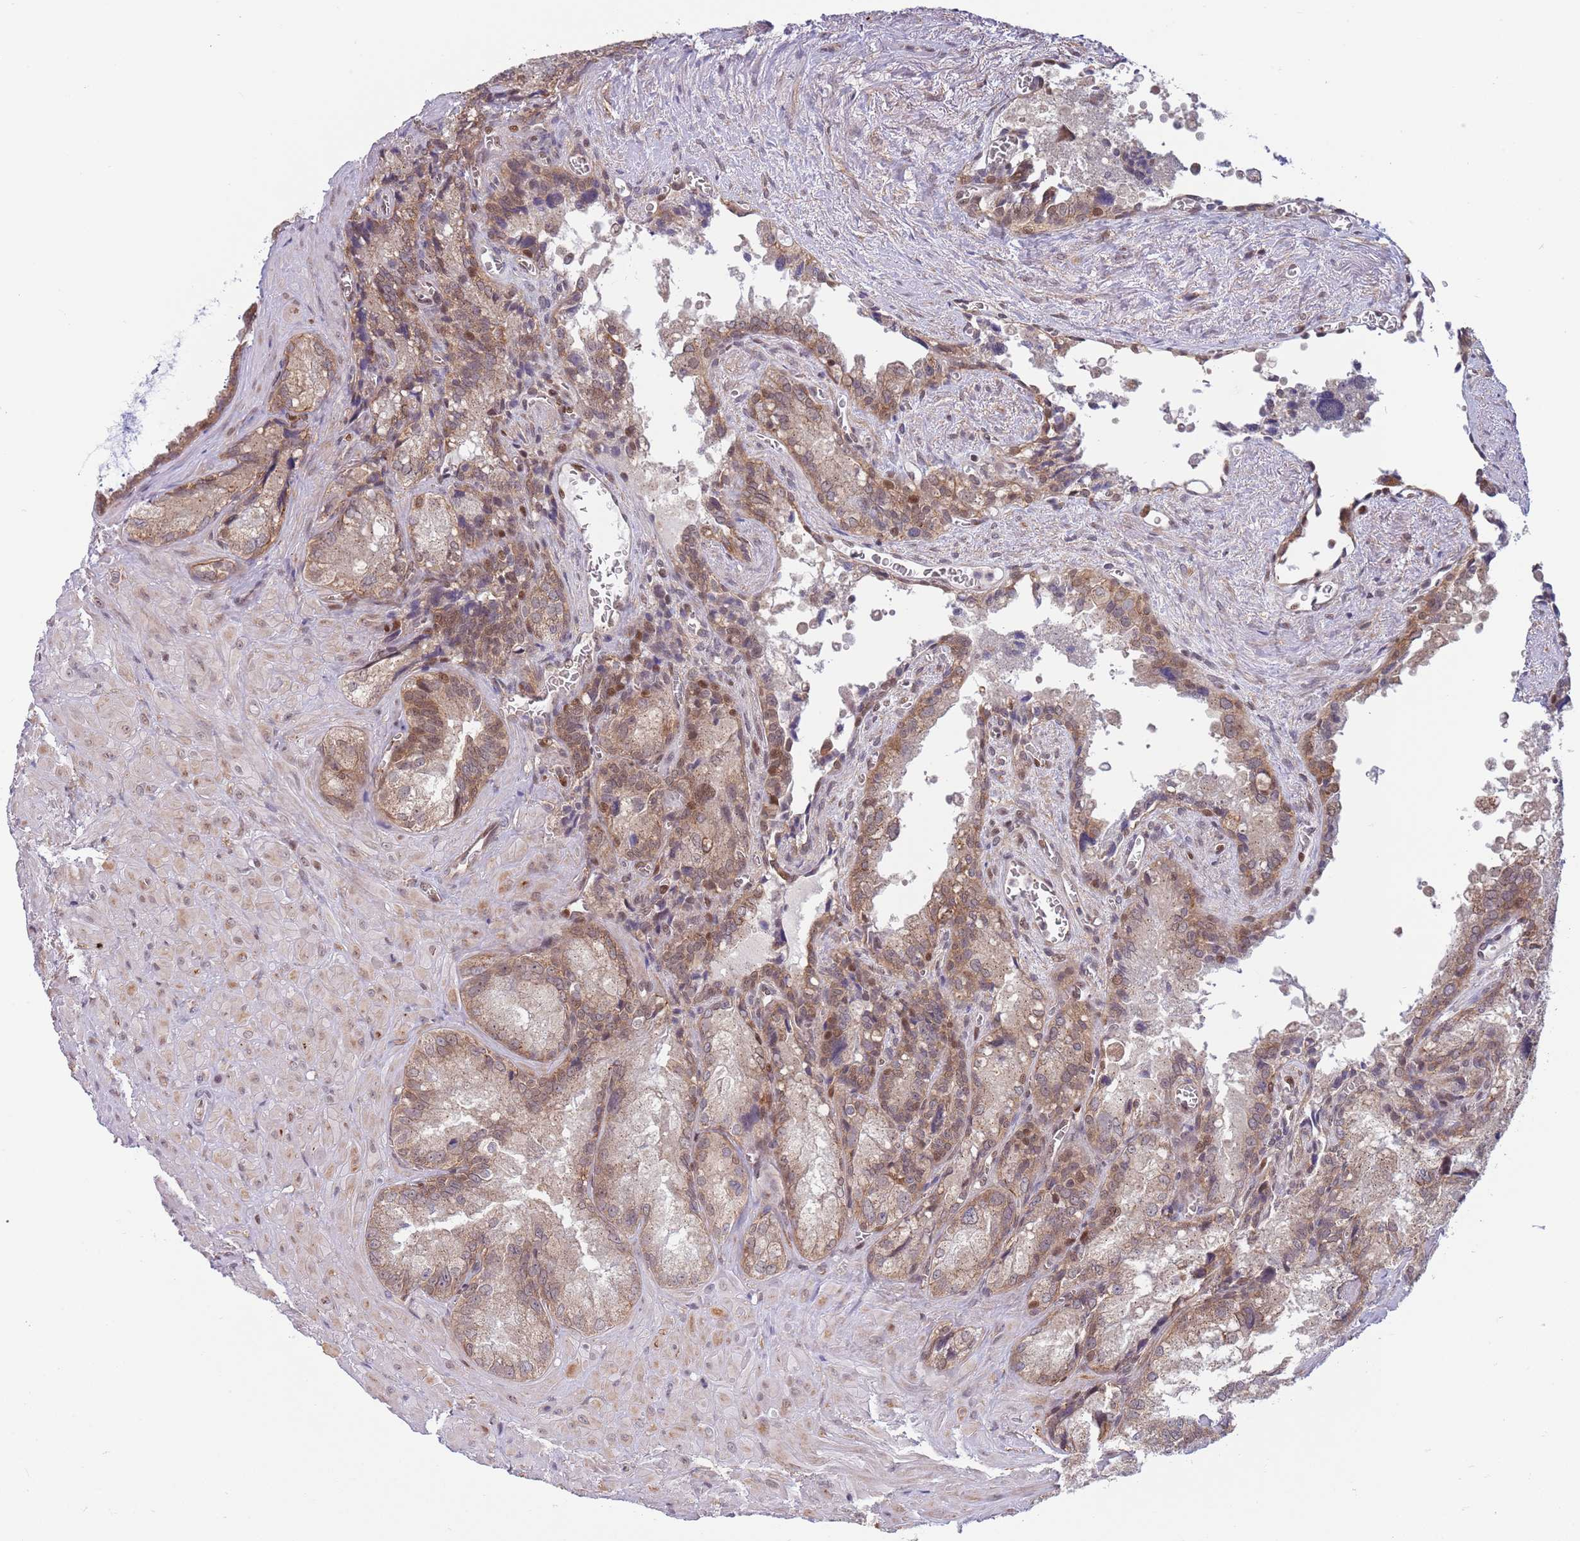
{"staining": {"intensity": "moderate", "quantity": ">75%", "location": "cytoplasmic/membranous"}, "tissue": "seminal vesicle", "cell_type": "Glandular cells", "image_type": "normal", "snomed": [{"axis": "morphology", "description": "Normal tissue, NOS"}, {"axis": "topography", "description": "Seminal veicle"}], "caption": "Immunohistochemistry (IHC) photomicrograph of normal human seminal vesicle stained for a protein (brown), which demonstrates medium levels of moderate cytoplasmic/membranous expression in about >75% of glandular cells.", "gene": "TBX10", "patient": {"sex": "male", "age": 62}}